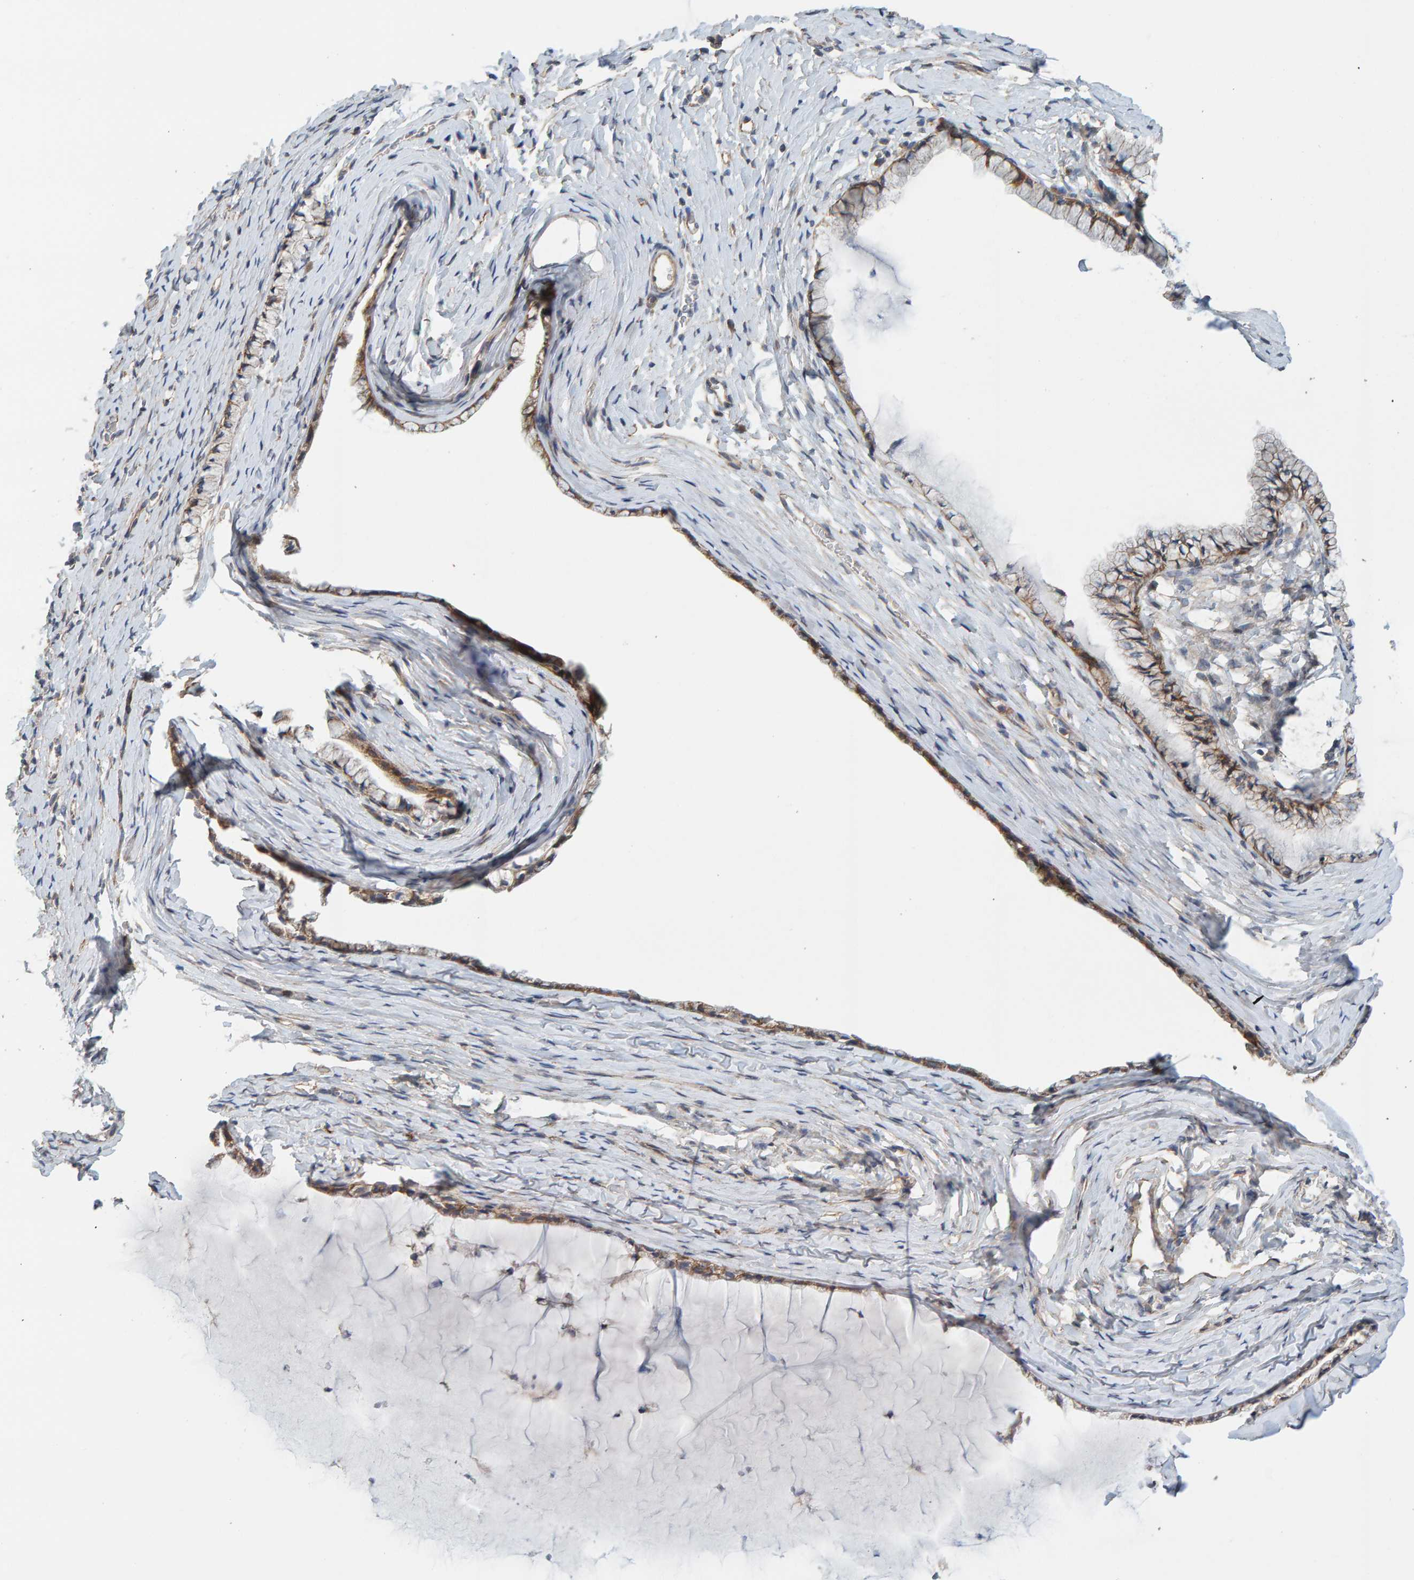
{"staining": {"intensity": "moderate", "quantity": ">75%", "location": "cytoplasmic/membranous"}, "tissue": "cervix", "cell_type": "Glandular cells", "image_type": "normal", "snomed": [{"axis": "morphology", "description": "Normal tissue, NOS"}, {"axis": "topography", "description": "Cervix"}], "caption": "Protein expression by immunohistochemistry displays moderate cytoplasmic/membranous staining in approximately >75% of glandular cells in normal cervix.", "gene": "RGP1", "patient": {"sex": "female", "age": 72}}